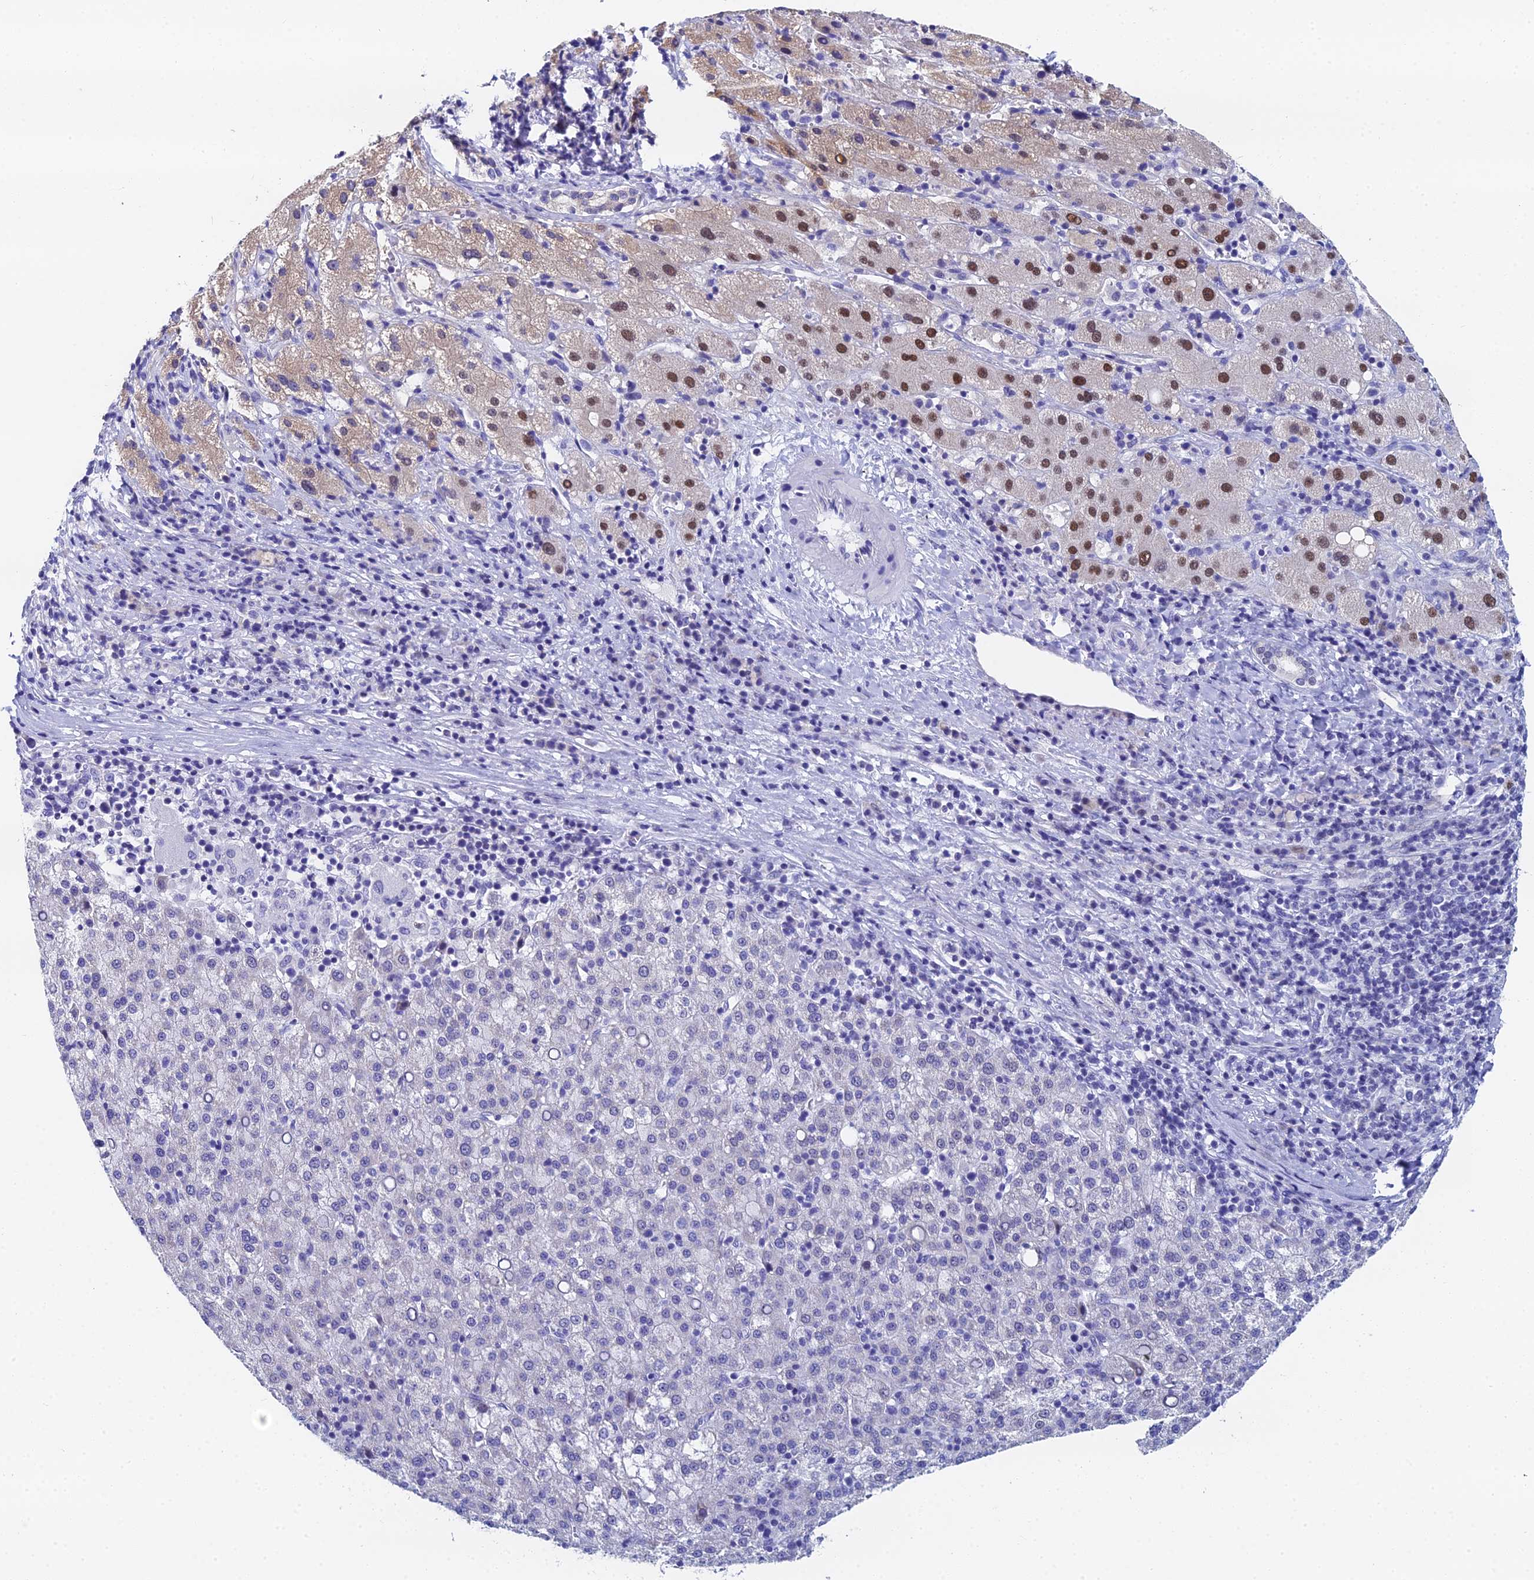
{"staining": {"intensity": "negative", "quantity": "none", "location": "none"}, "tissue": "liver cancer", "cell_type": "Tumor cells", "image_type": "cancer", "snomed": [{"axis": "morphology", "description": "Carcinoma, Hepatocellular, NOS"}, {"axis": "topography", "description": "Liver"}], "caption": "Immunohistochemical staining of hepatocellular carcinoma (liver) reveals no significant staining in tumor cells. (Immunohistochemistry, brightfield microscopy, high magnification).", "gene": "OCM", "patient": {"sex": "female", "age": 58}}